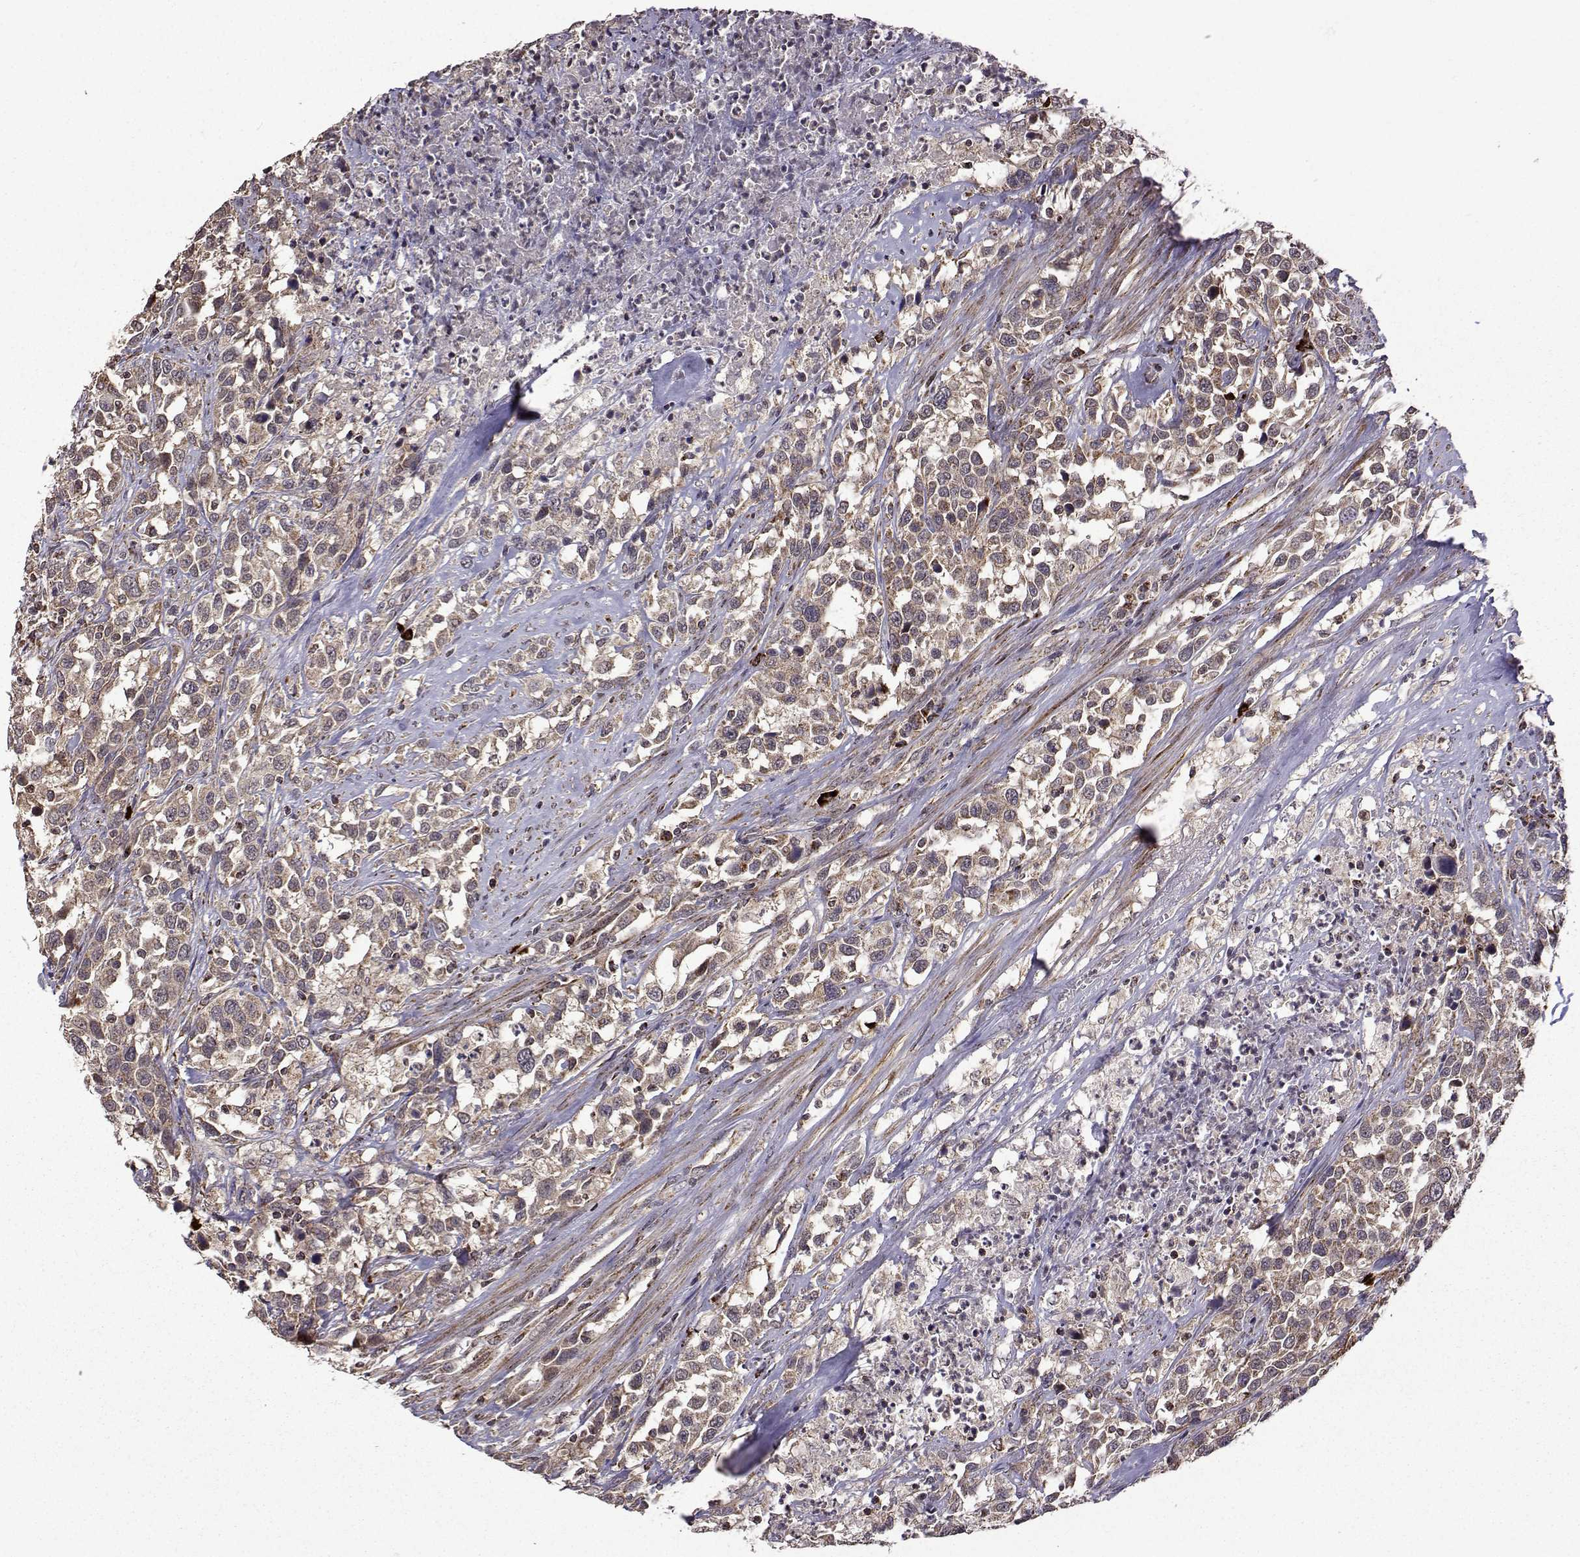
{"staining": {"intensity": "weak", "quantity": "25%-75%", "location": "cytoplasmic/membranous"}, "tissue": "urothelial cancer", "cell_type": "Tumor cells", "image_type": "cancer", "snomed": [{"axis": "morphology", "description": "Urothelial carcinoma, NOS"}, {"axis": "morphology", "description": "Urothelial carcinoma, High grade"}, {"axis": "topography", "description": "Urinary bladder"}], "caption": "A low amount of weak cytoplasmic/membranous positivity is seen in about 25%-75% of tumor cells in urothelial cancer tissue. (Stains: DAB (3,3'-diaminobenzidine) in brown, nuclei in blue, Microscopy: brightfield microscopy at high magnification).", "gene": "TAB2", "patient": {"sex": "female", "age": 64}}